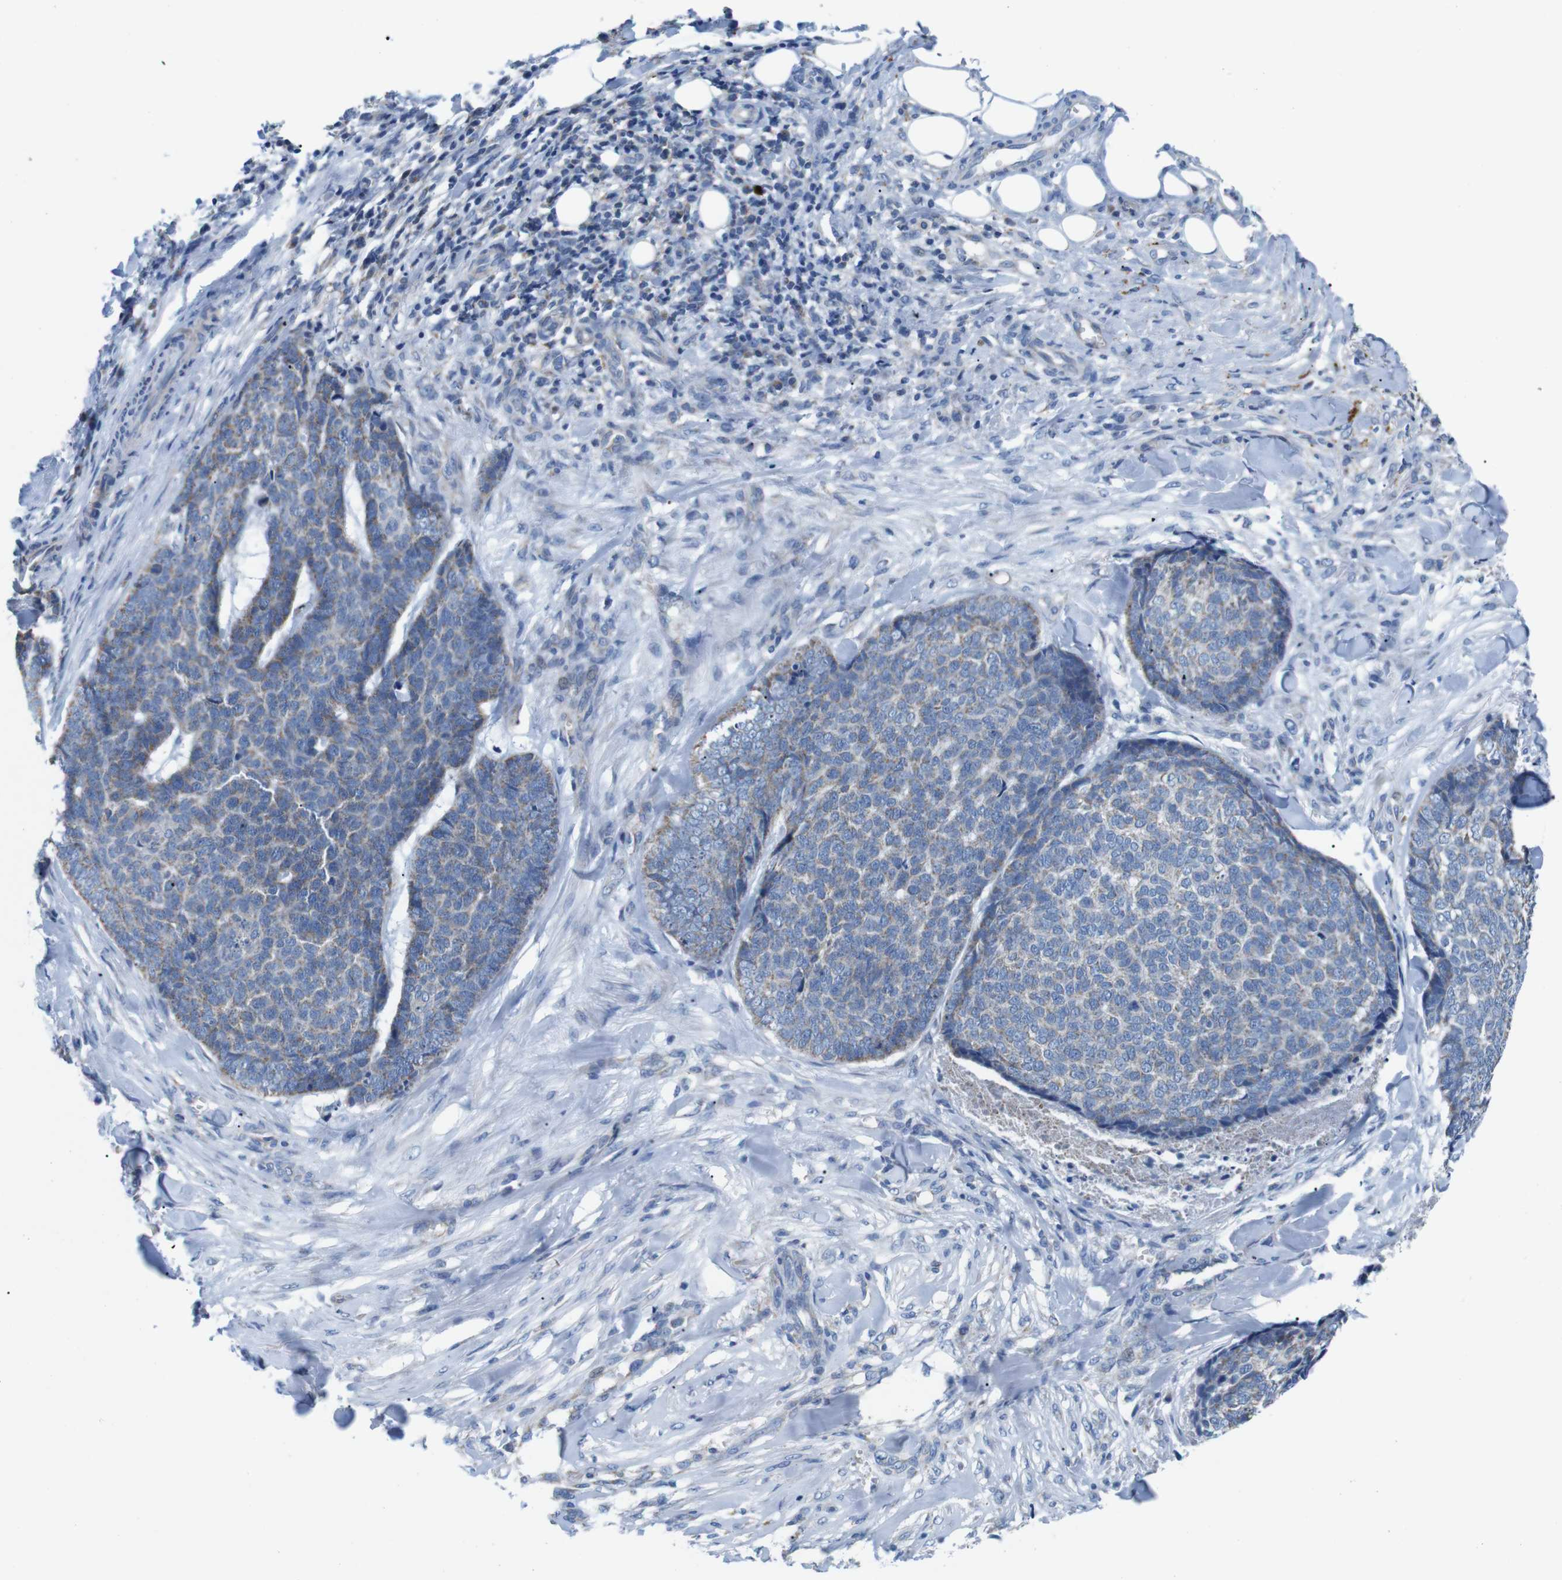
{"staining": {"intensity": "weak", "quantity": "25%-75%", "location": "cytoplasmic/membranous"}, "tissue": "skin cancer", "cell_type": "Tumor cells", "image_type": "cancer", "snomed": [{"axis": "morphology", "description": "Basal cell carcinoma"}, {"axis": "topography", "description": "Skin"}], "caption": "Human skin cancer stained for a protein (brown) displays weak cytoplasmic/membranous positive expression in about 25%-75% of tumor cells.", "gene": "F2RL1", "patient": {"sex": "male", "age": 84}}